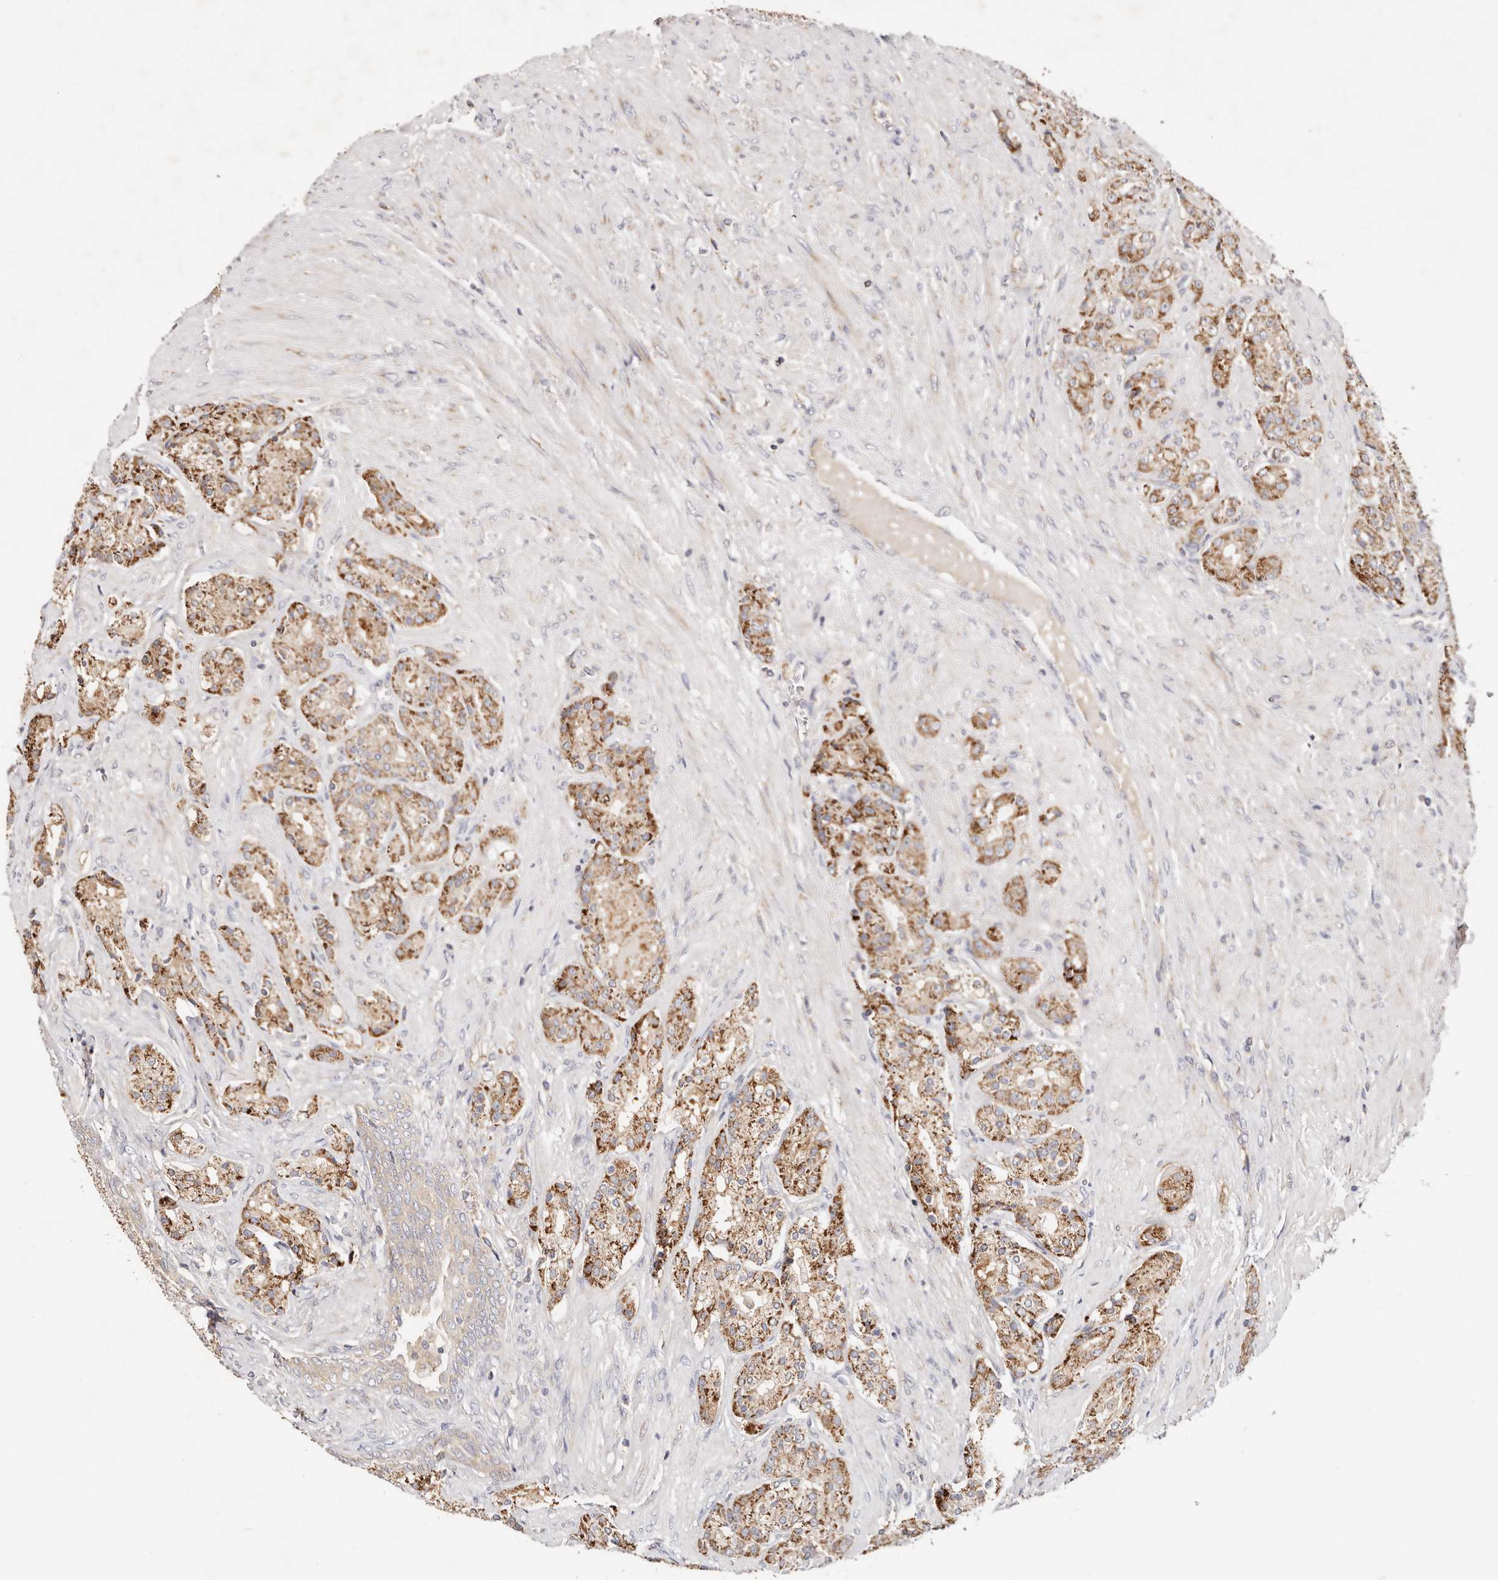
{"staining": {"intensity": "moderate", "quantity": ">75%", "location": "cytoplasmic/membranous"}, "tissue": "prostate cancer", "cell_type": "Tumor cells", "image_type": "cancer", "snomed": [{"axis": "morphology", "description": "Adenocarcinoma, High grade"}, {"axis": "topography", "description": "Prostate"}], "caption": "Protein staining shows moderate cytoplasmic/membranous staining in approximately >75% of tumor cells in prostate adenocarcinoma (high-grade).", "gene": "GNA13", "patient": {"sex": "male", "age": 60}}